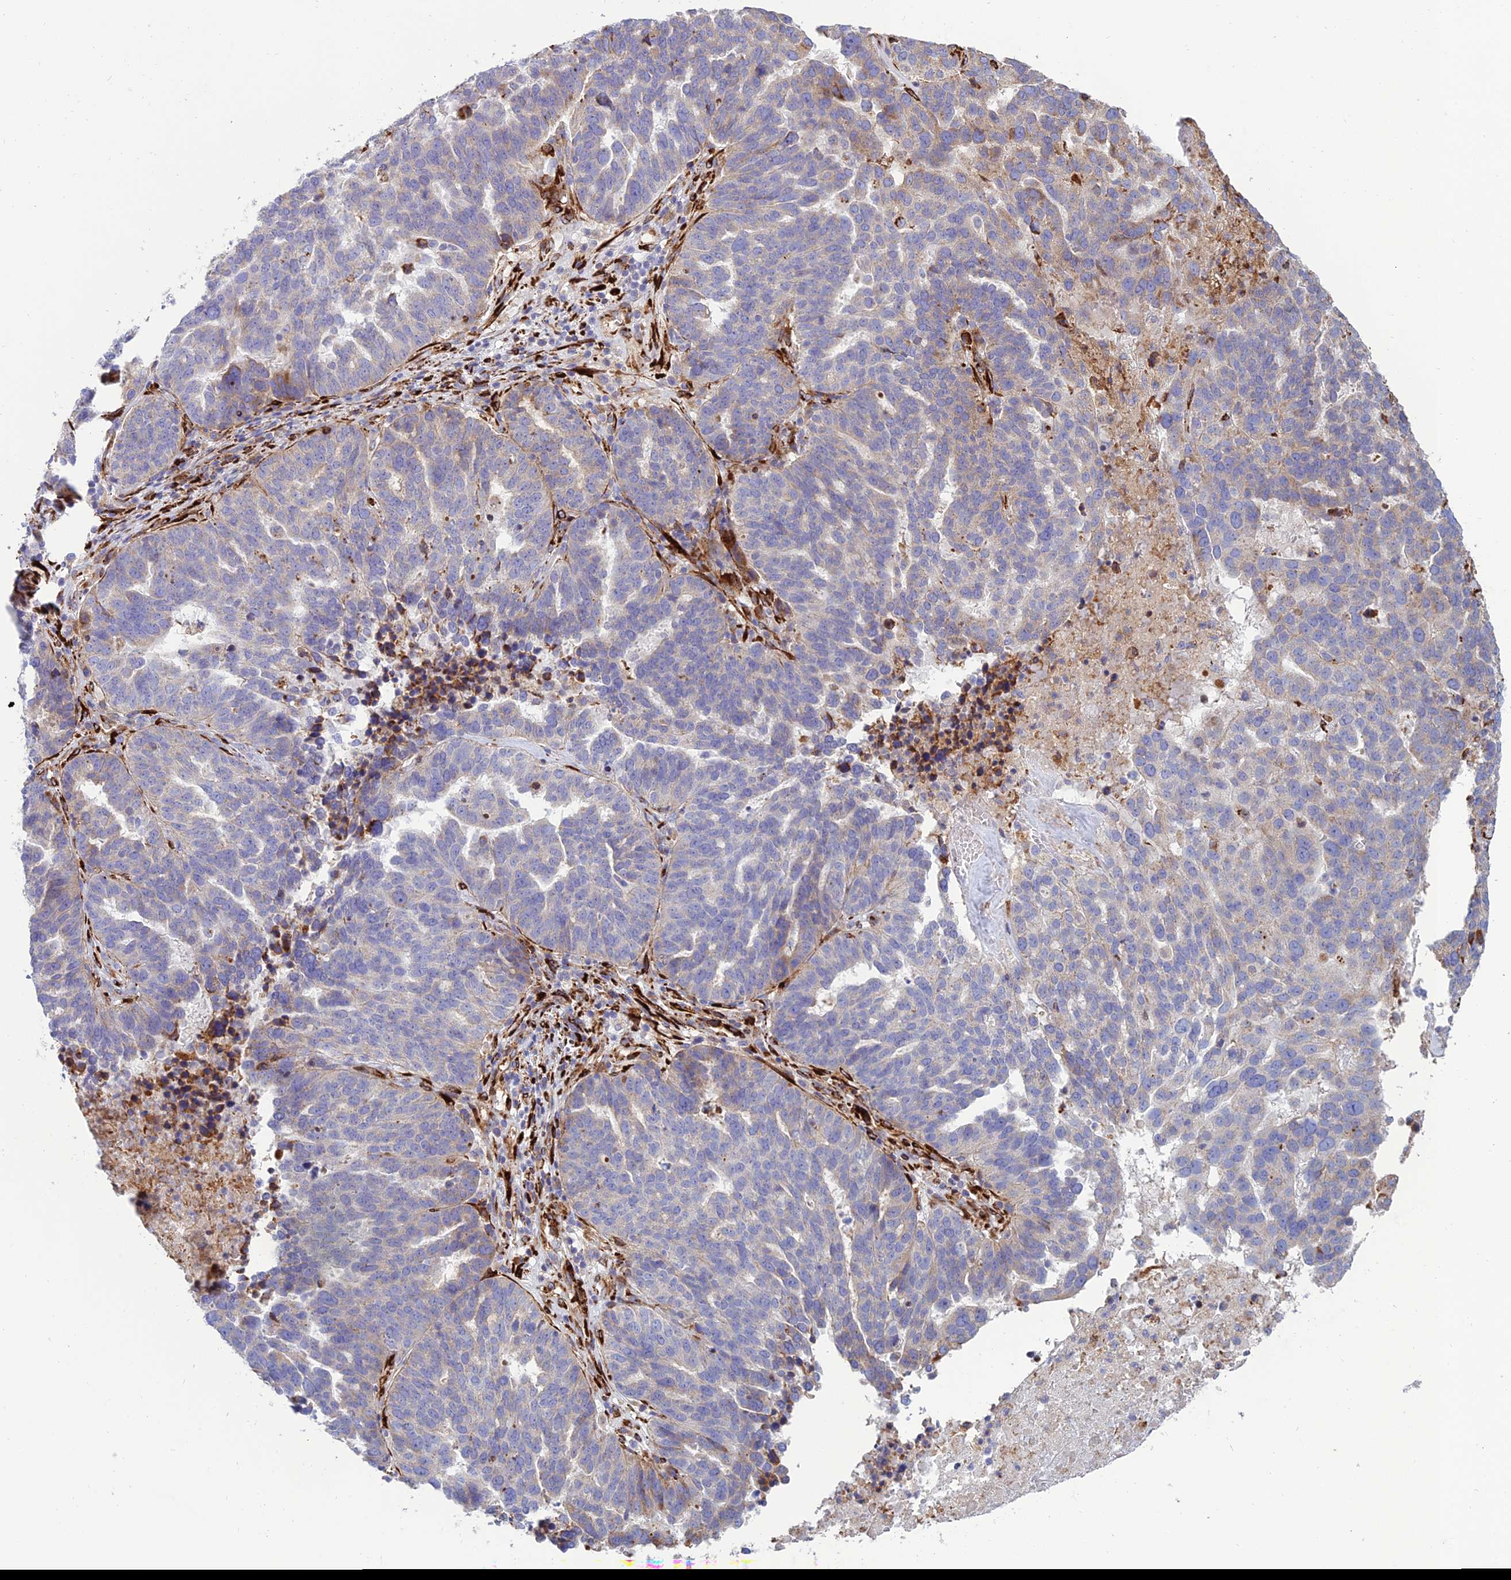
{"staining": {"intensity": "weak", "quantity": "<25%", "location": "cytoplasmic/membranous"}, "tissue": "ovarian cancer", "cell_type": "Tumor cells", "image_type": "cancer", "snomed": [{"axis": "morphology", "description": "Cystadenocarcinoma, serous, NOS"}, {"axis": "topography", "description": "Ovary"}], "caption": "Immunohistochemical staining of serous cystadenocarcinoma (ovarian) displays no significant positivity in tumor cells. (Brightfield microscopy of DAB (3,3'-diaminobenzidine) immunohistochemistry at high magnification).", "gene": "RCN3", "patient": {"sex": "female", "age": 59}}